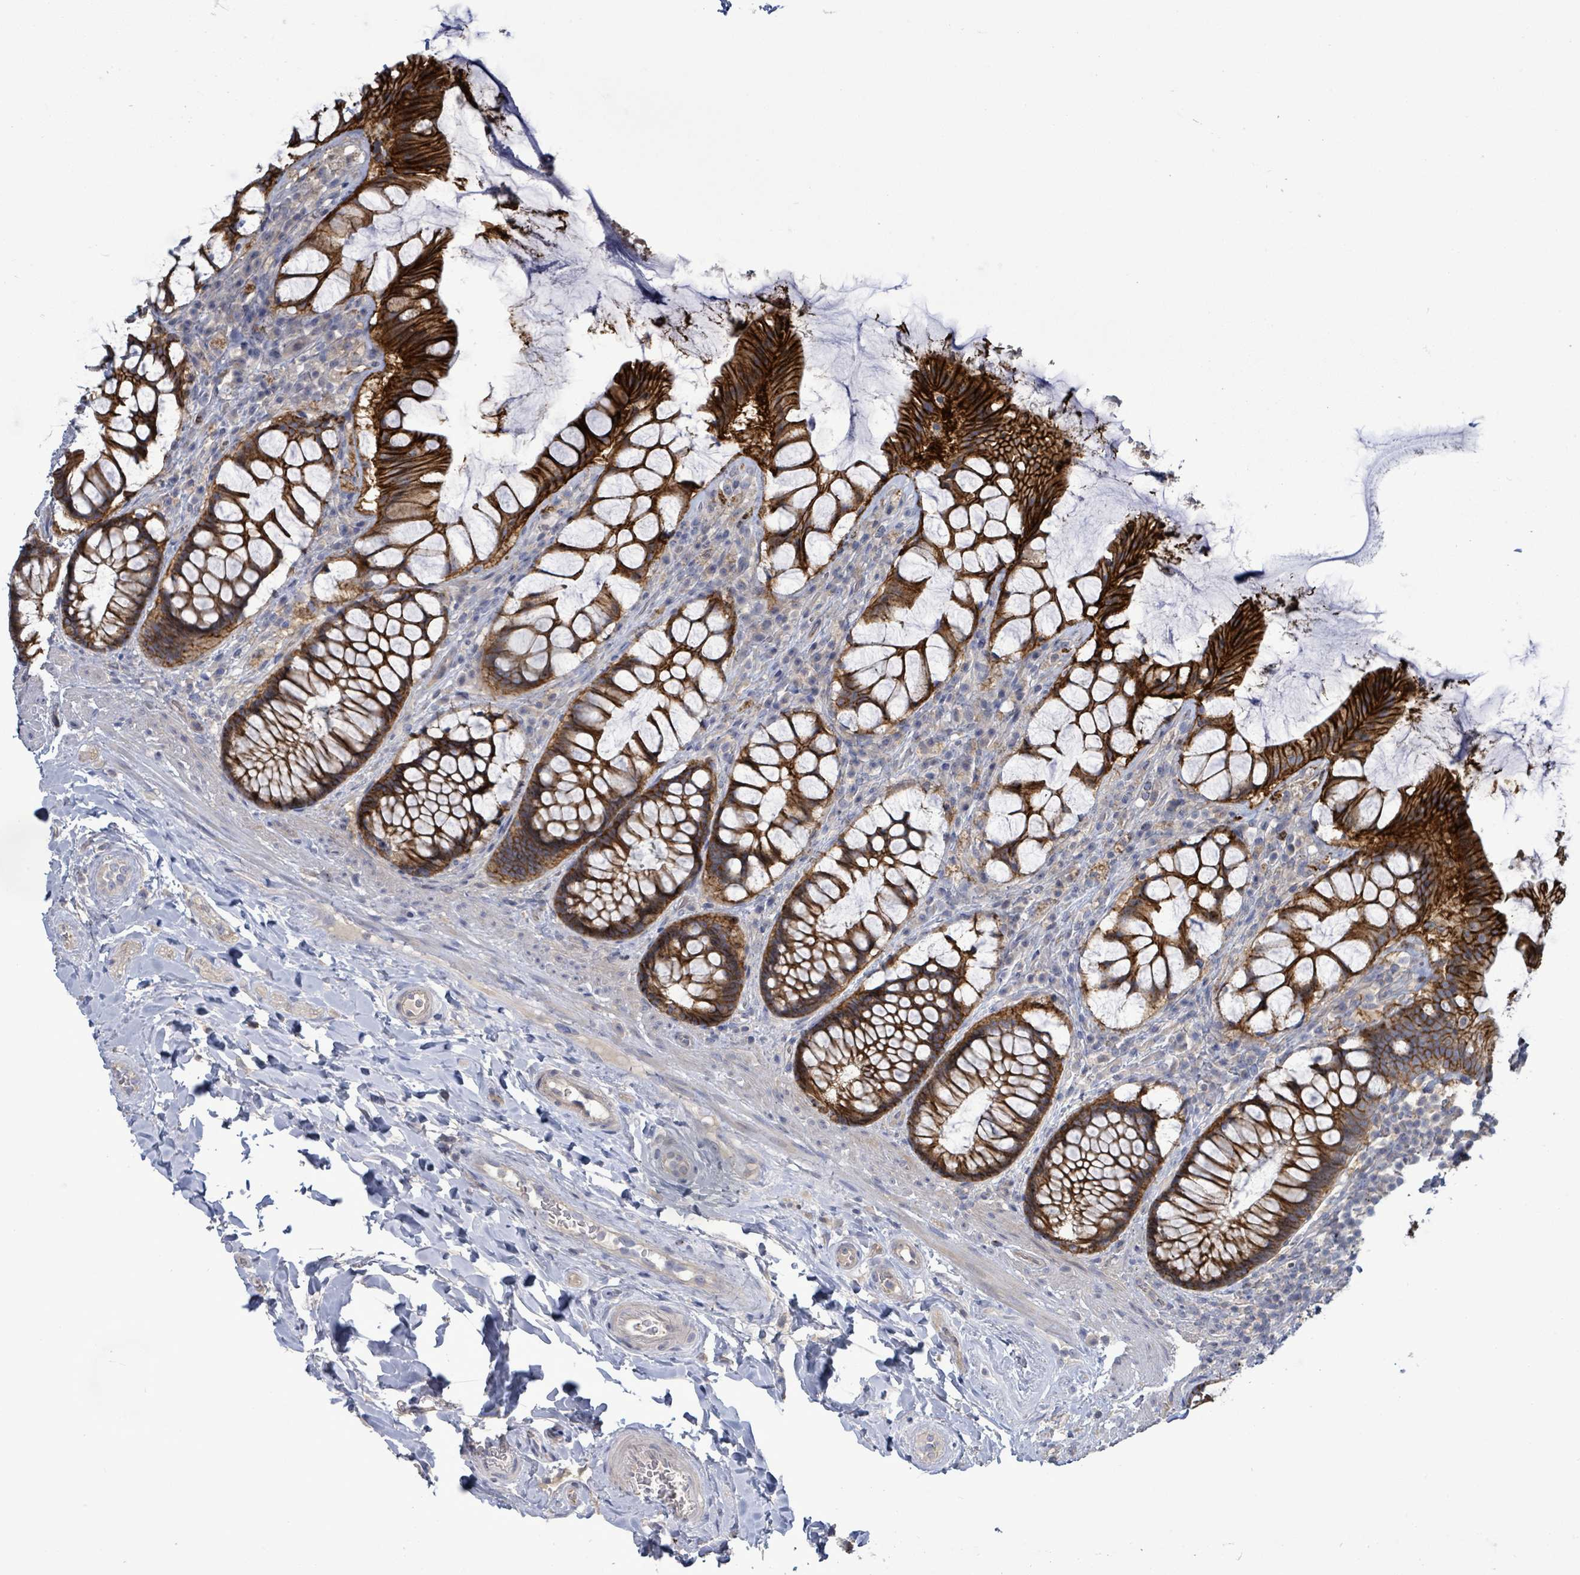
{"staining": {"intensity": "strong", "quantity": ">75%", "location": "cytoplasmic/membranous"}, "tissue": "rectum", "cell_type": "Glandular cells", "image_type": "normal", "snomed": [{"axis": "morphology", "description": "Normal tissue, NOS"}, {"axis": "topography", "description": "Rectum"}], "caption": "Protein analysis of benign rectum exhibits strong cytoplasmic/membranous positivity in about >75% of glandular cells. (DAB (3,3'-diaminobenzidine) IHC, brown staining for protein, blue staining for nuclei).", "gene": "HRAS", "patient": {"sex": "female", "age": 58}}